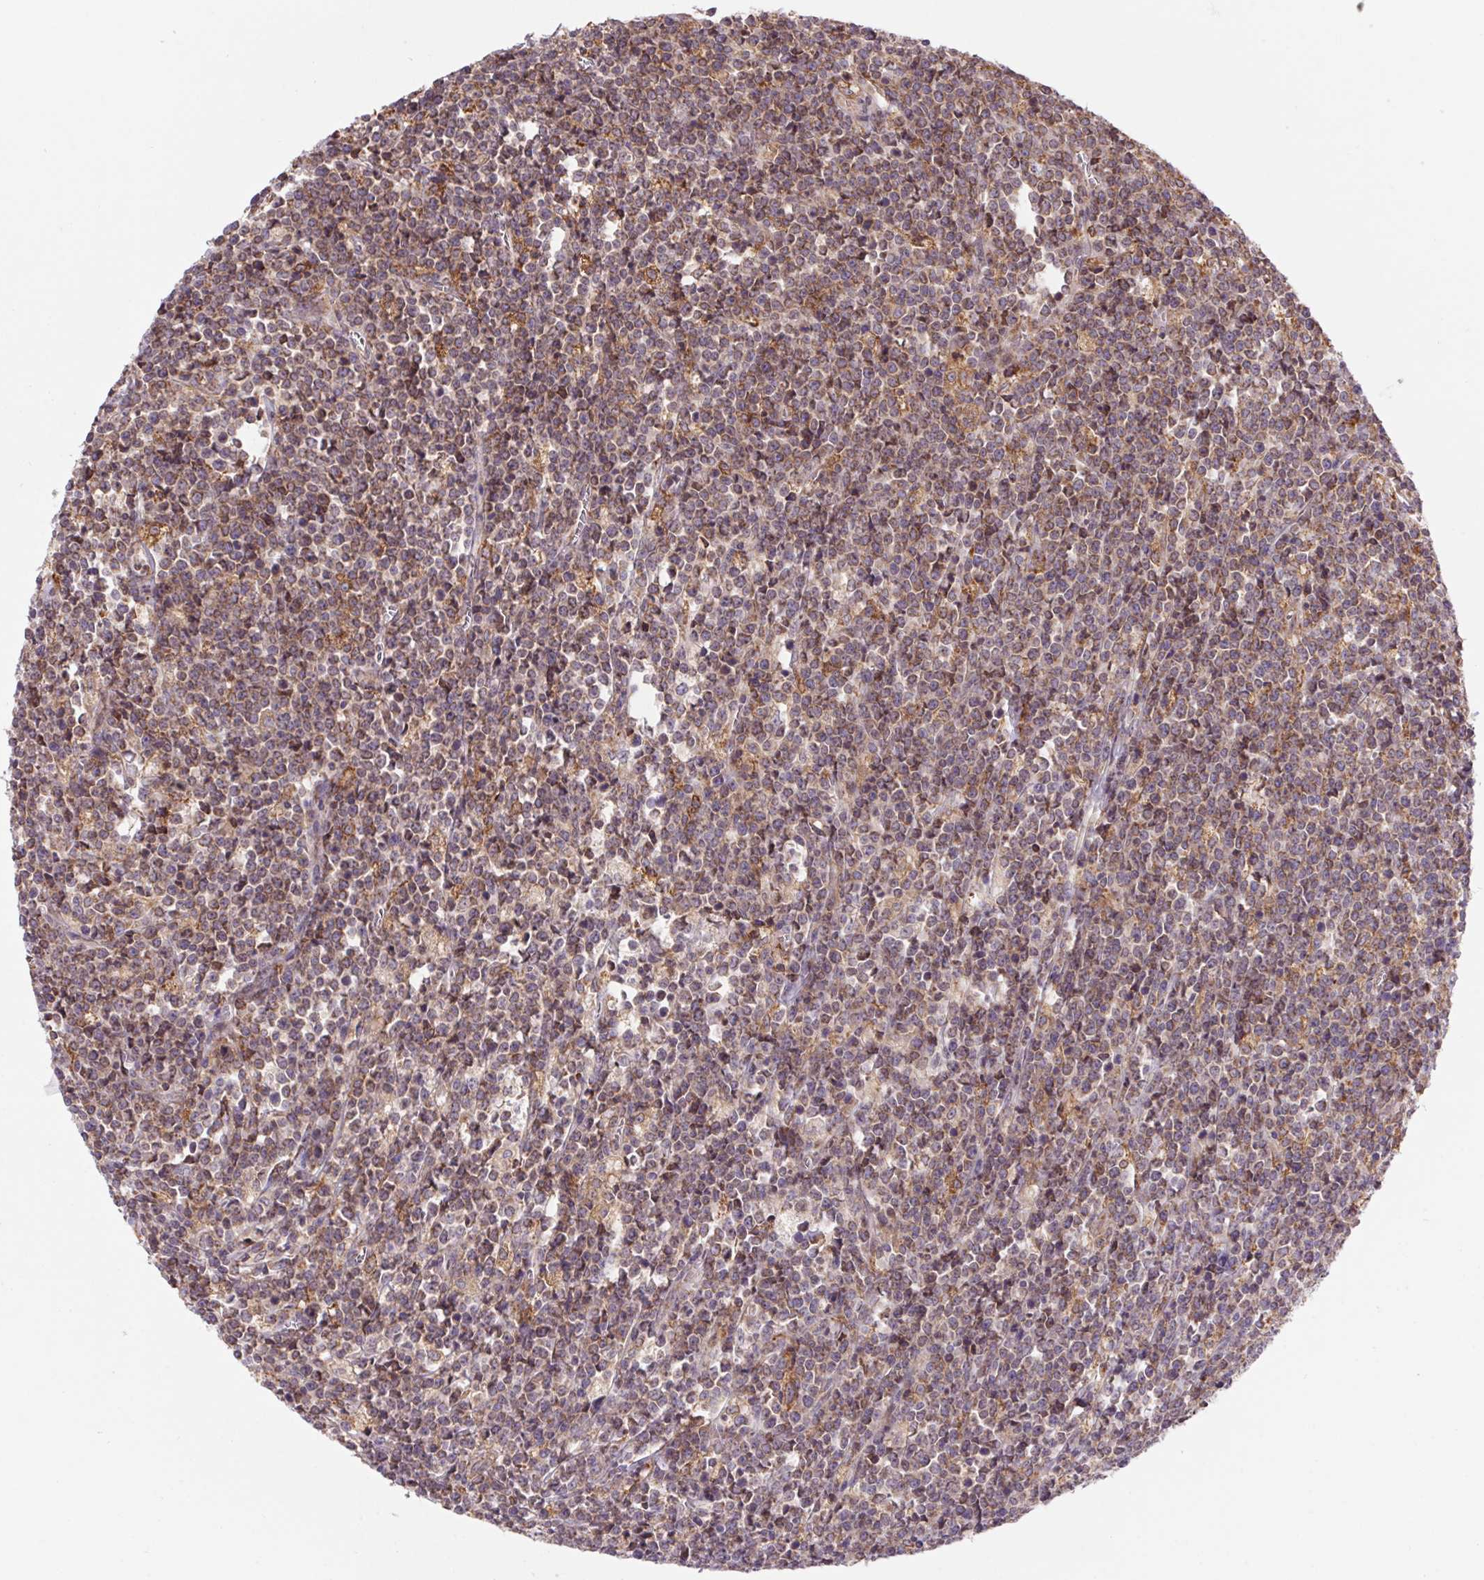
{"staining": {"intensity": "weak", "quantity": ">75%", "location": "cytoplasmic/membranous,nuclear"}, "tissue": "lymphoma", "cell_type": "Tumor cells", "image_type": "cancer", "snomed": [{"axis": "morphology", "description": "Malignant lymphoma, non-Hodgkin's type, High grade"}, {"axis": "topography", "description": "Small intestine"}], "caption": "Protein analysis of lymphoma tissue displays weak cytoplasmic/membranous and nuclear positivity in about >75% of tumor cells.", "gene": "KLHL20", "patient": {"sex": "female", "age": 56}}